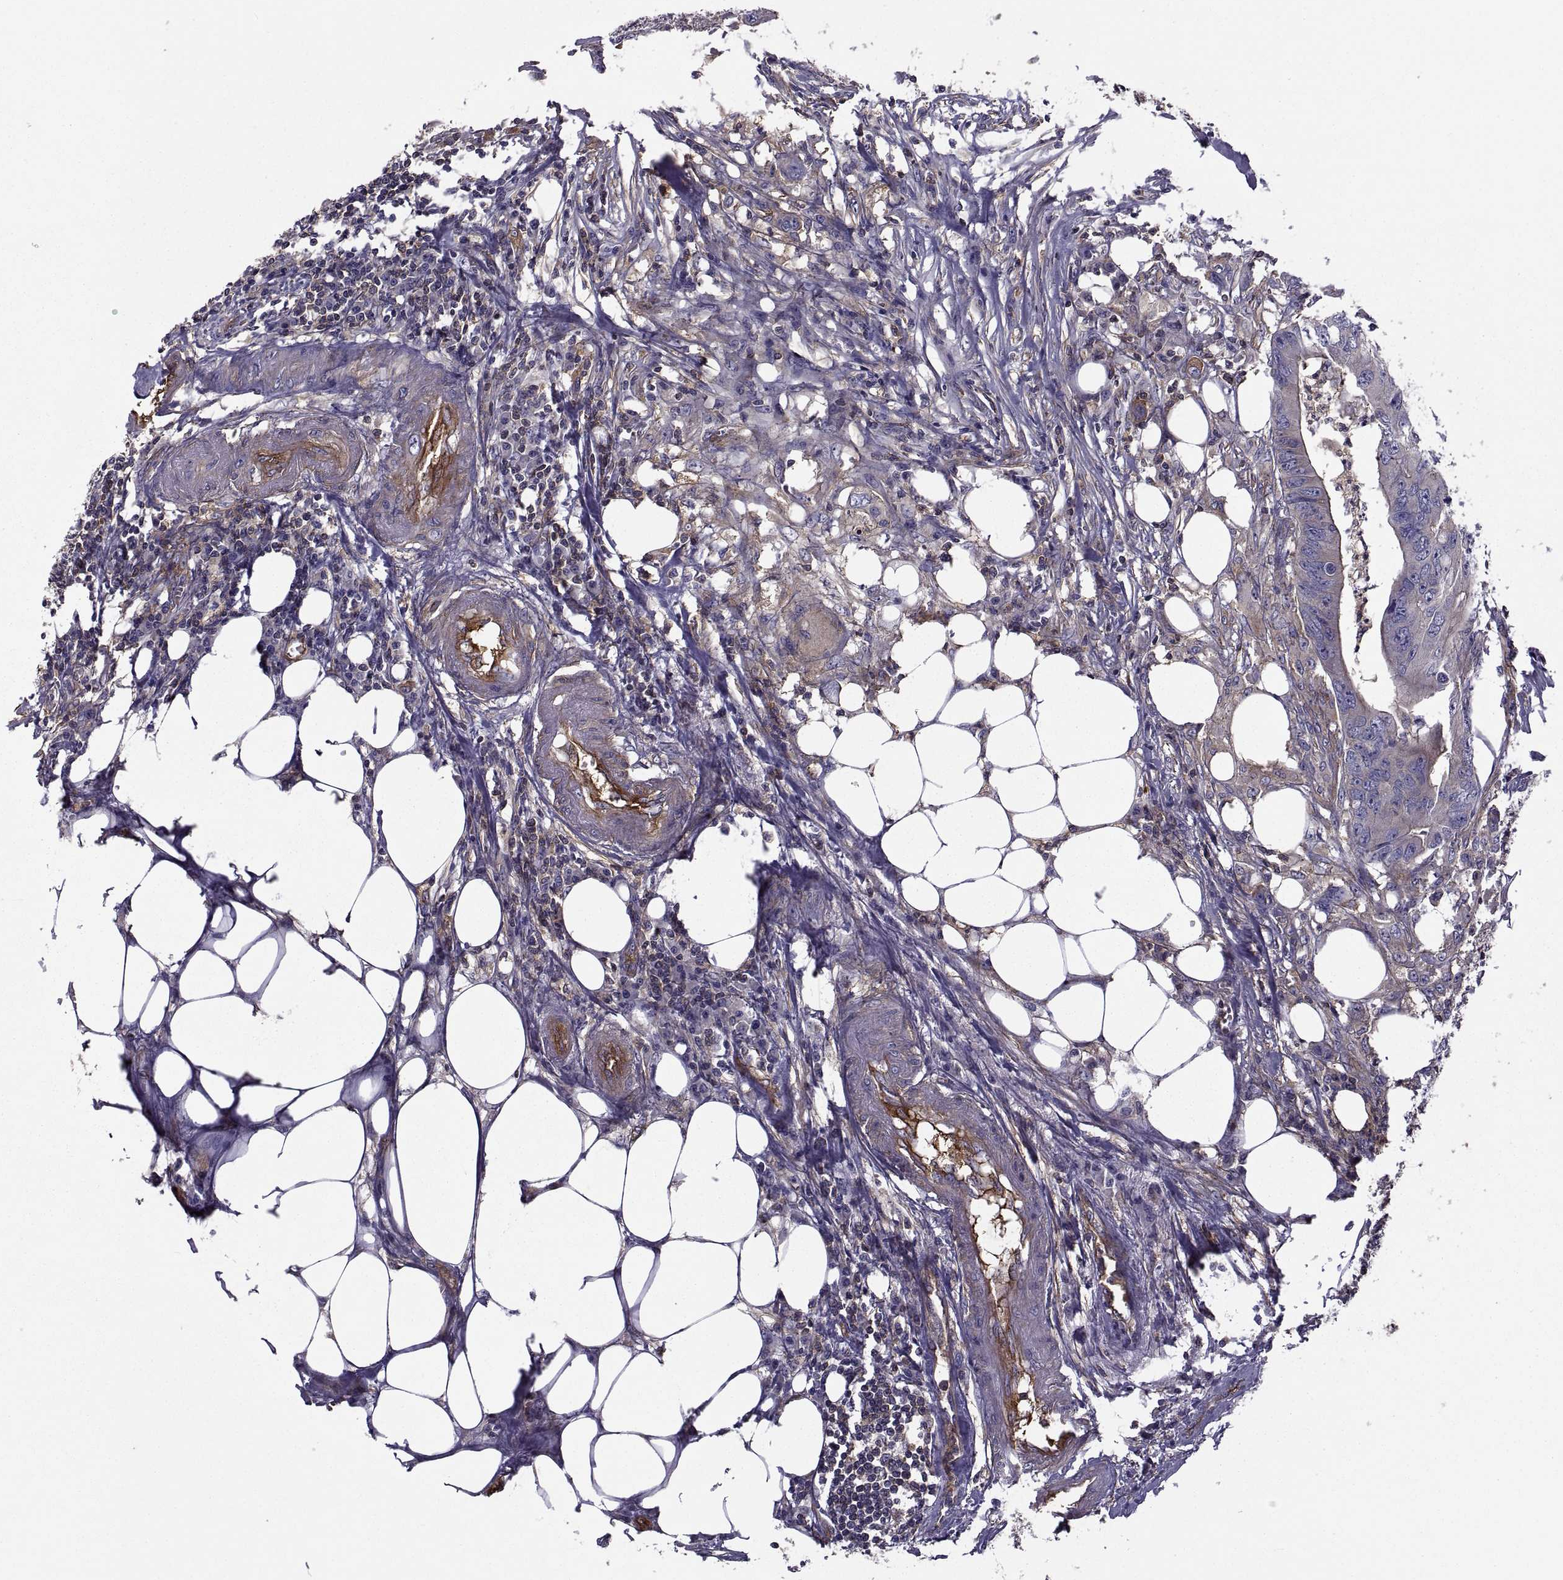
{"staining": {"intensity": "moderate", "quantity": "25%-75%", "location": "cytoplasmic/membranous"}, "tissue": "colorectal cancer", "cell_type": "Tumor cells", "image_type": "cancer", "snomed": [{"axis": "morphology", "description": "Adenocarcinoma, NOS"}, {"axis": "topography", "description": "Colon"}], "caption": "Tumor cells reveal medium levels of moderate cytoplasmic/membranous positivity in about 25%-75% of cells in adenocarcinoma (colorectal).", "gene": "MYH9", "patient": {"sex": "male", "age": 84}}